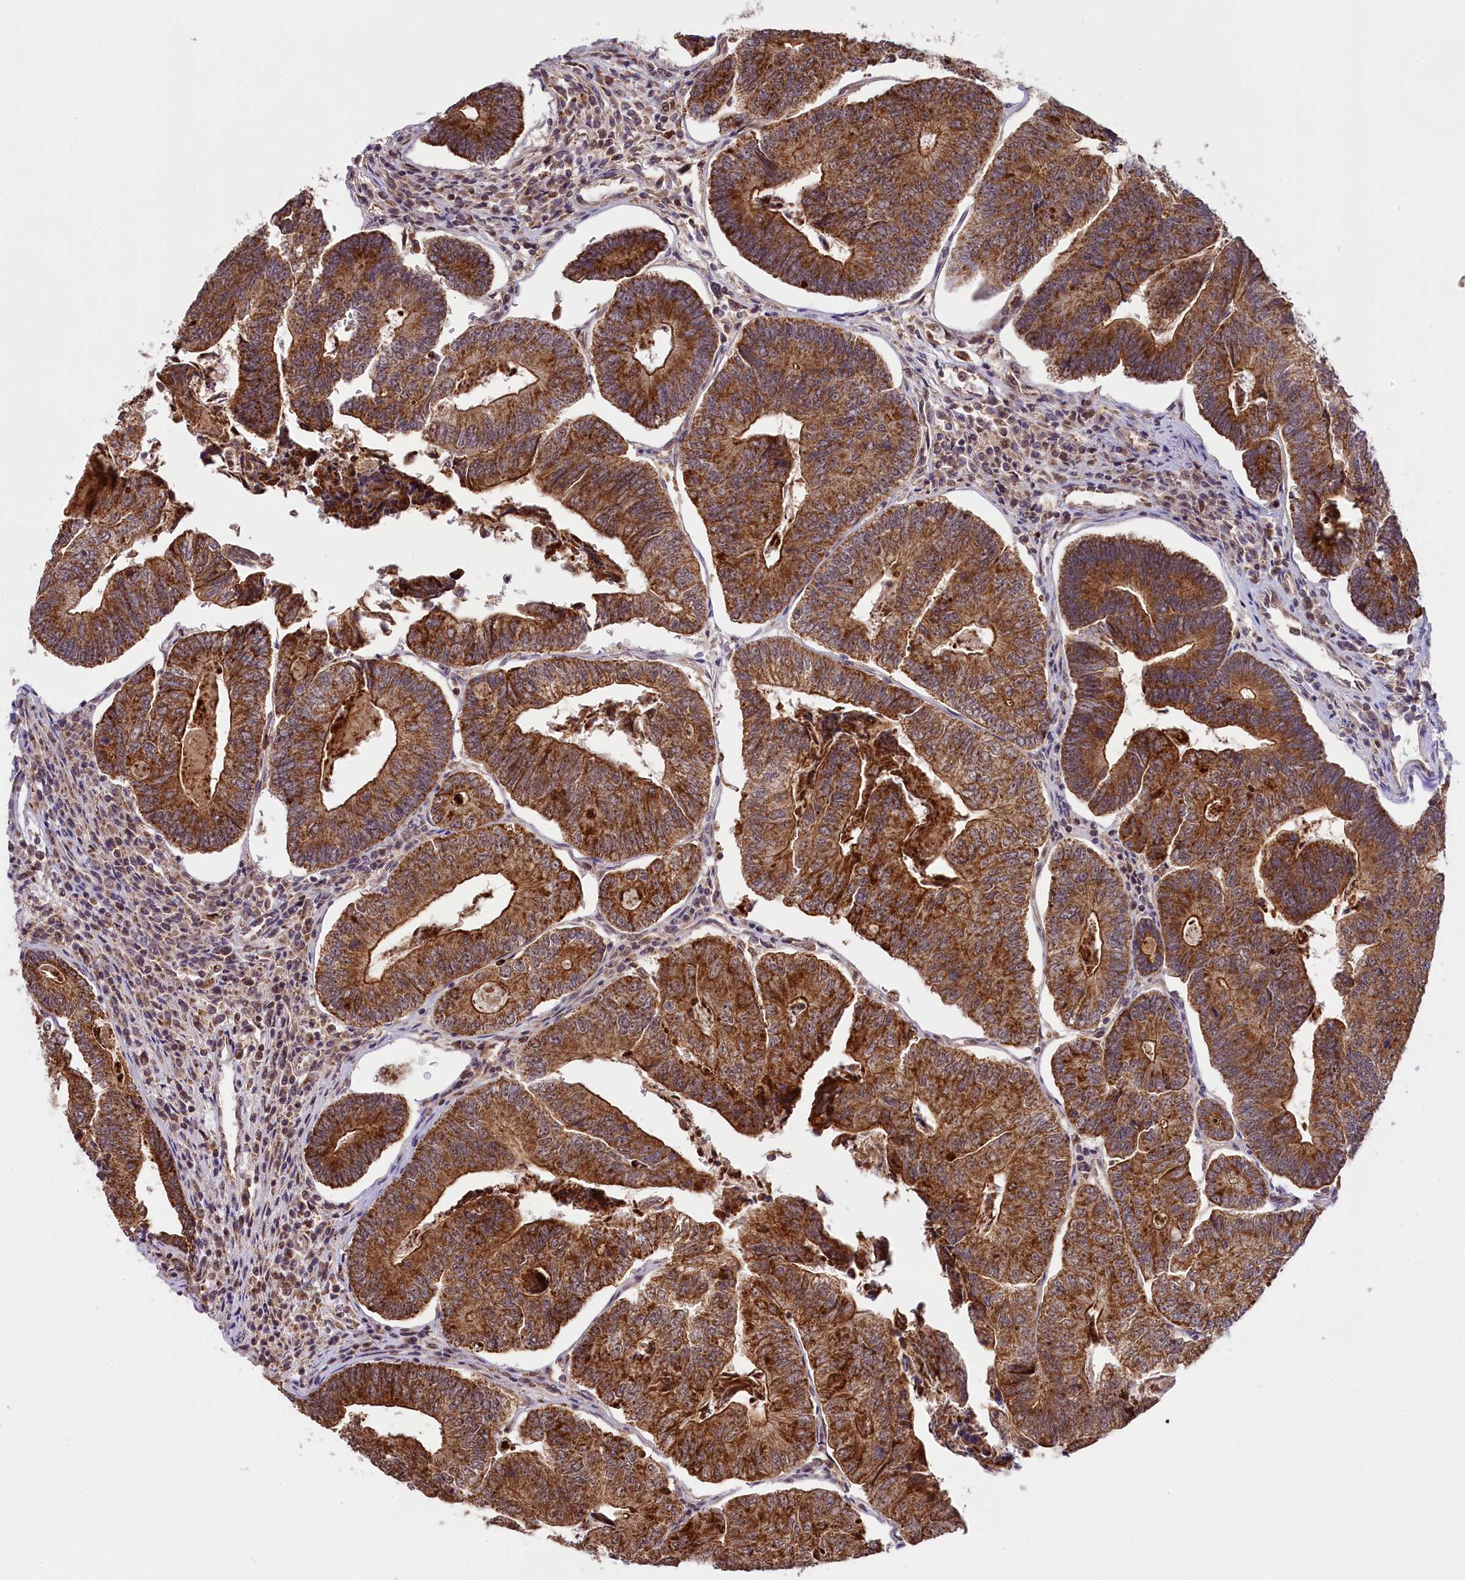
{"staining": {"intensity": "strong", "quantity": ">75%", "location": "cytoplasmic/membranous"}, "tissue": "colorectal cancer", "cell_type": "Tumor cells", "image_type": "cancer", "snomed": [{"axis": "morphology", "description": "Adenocarcinoma, NOS"}, {"axis": "topography", "description": "Colon"}], "caption": "Adenocarcinoma (colorectal) stained with a protein marker displays strong staining in tumor cells.", "gene": "CARD8", "patient": {"sex": "female", "age": 67}}